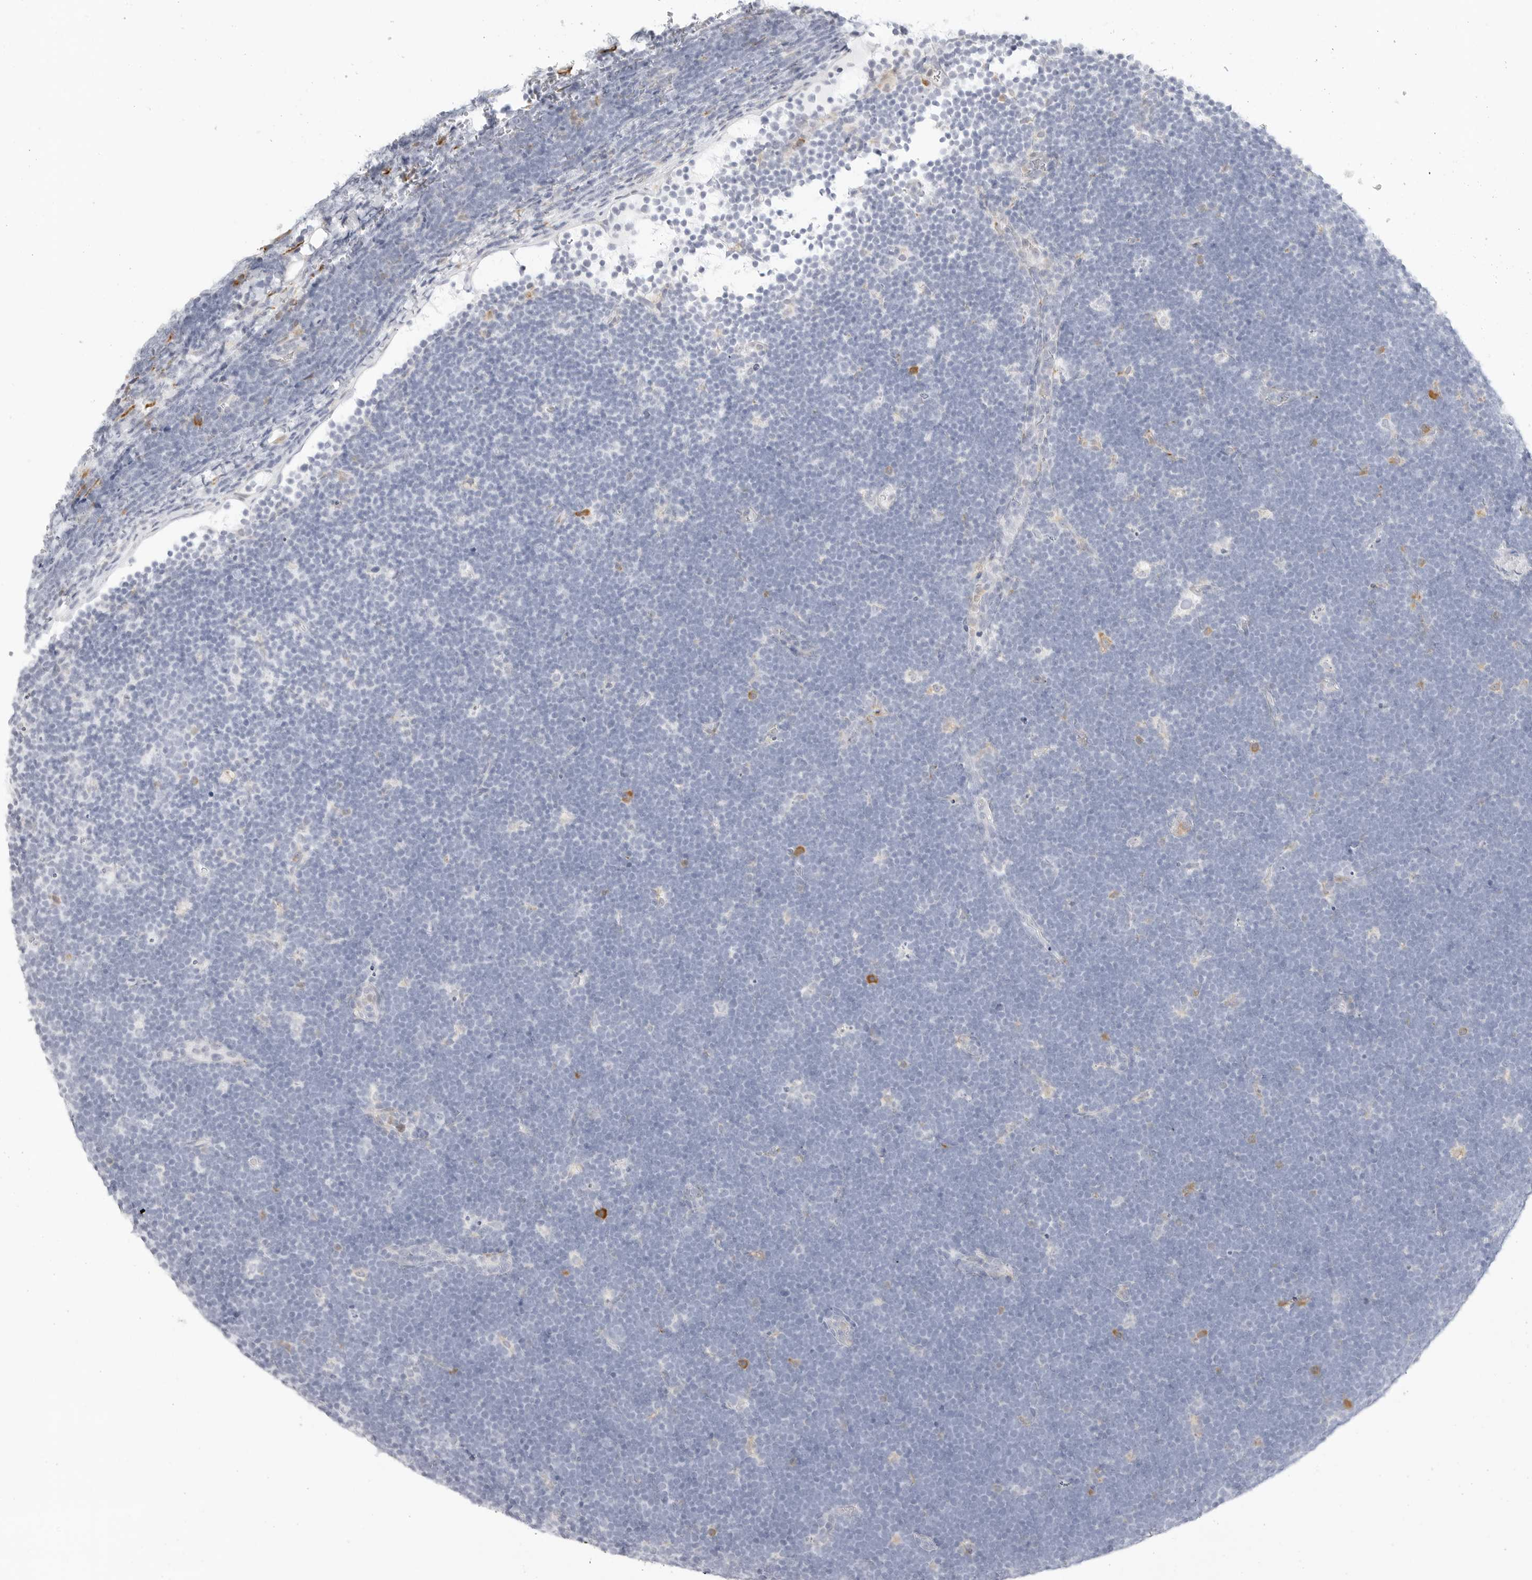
{"staining": {"intensity": "negative", "quantity": "none", "location": "none"}, "tissue": "lymphoma", "cell_type": "Tumor cells", "image_type": "cancer", "snomed": [{"axis": "morphology", "description": "Malignant lymphoma, non-Hodgkin's type, High grade"}, {"axis": "topography", "description": "Lymph node"}], "caption": "An image of lymphoma stained for a protein exhibits no brown staining in tumor cells.", "gene": "THEM4", "patient": {"sex": "male", "age": 13}}